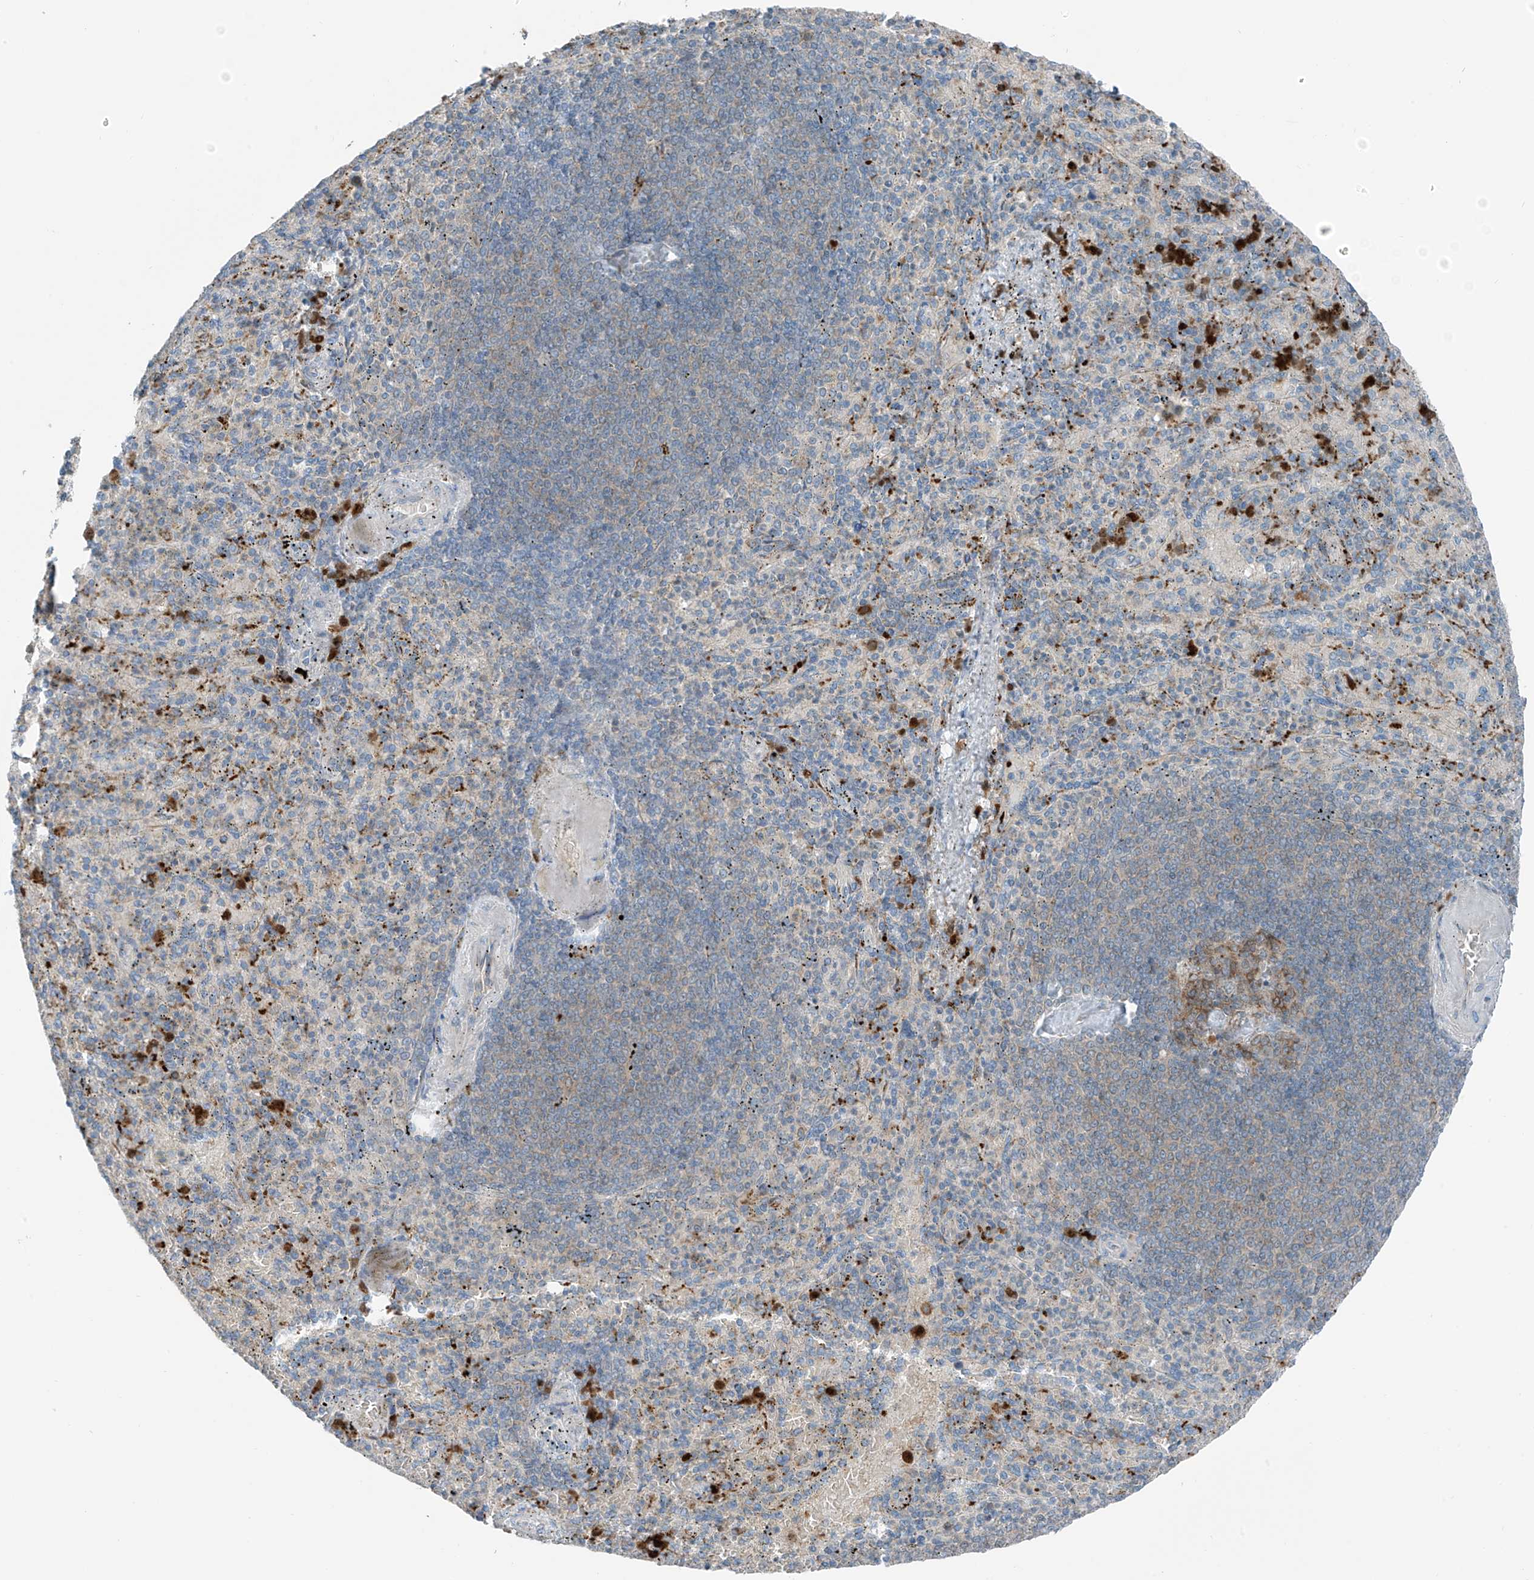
{"staining": {"intensity": "negative", "quantity": "none", "location": "none"}, "tissue": "spleen", "cell_type": "Cells in red pulp", "image_type": "normal", "snomed": [{"axis": "morphology", "description": "Normal tissue, NOS"}, {"axis": "topography", "description": "Spleen"}], "caption": "Spleen was stained to show a protein in brown. There is no significant expression in cells in red pulp. (Stains: DAB immunohistochemistry with hematoxylin counter stain, Microscopy: brightfield microscopy at high magnification).", "gene": "SLC12A6", "patient": {"sex": "female", "age": 74}}